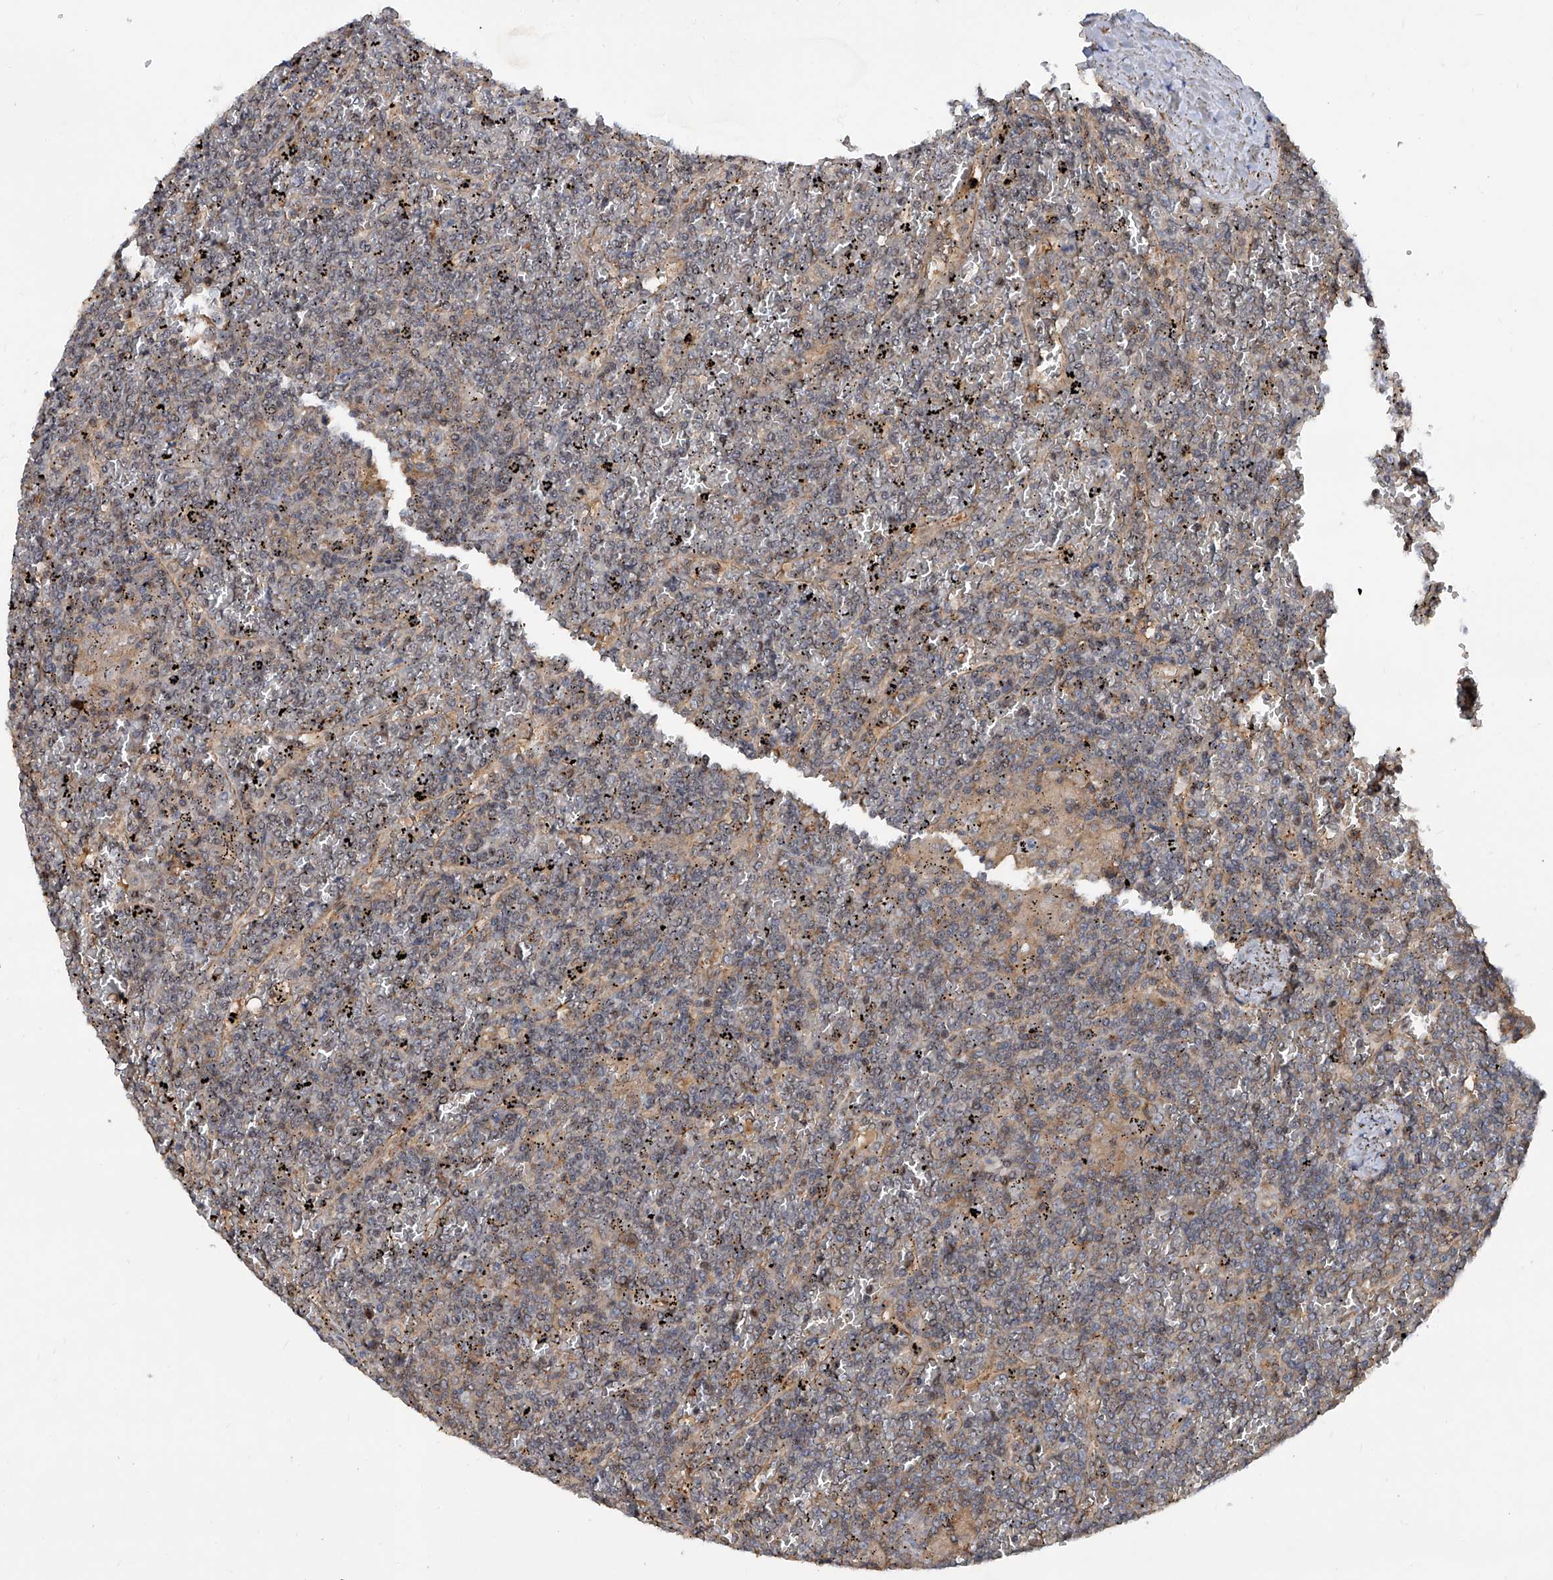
{"staining": {"intensity": "negative", "quantity": "none", "location": "none"}, "tissue": "lymphoma", "cell_type": "Tumor cells", "image_type": "cancer", "snomed": [{"axis": "morphology", "description": "Malignant lymphoma, non-Hodgkin's type, Low grade"}, {"axis": "topography", "description": "Spleen"}], "caption": "DAB (3,3'-diaminobenzidine) immunohistochemical staining of human low-grade malignant lymphoma, non-Hodgkin's type displays no significant expression in tumor cells. The staining was performed using DAB to visualize the protein expression in brown, while the nuclei were stained in blue with hematoxylin (Magnification: 20x).", "gene": "NT5C3A", "patient": {"sex": "female", "age": 19}}